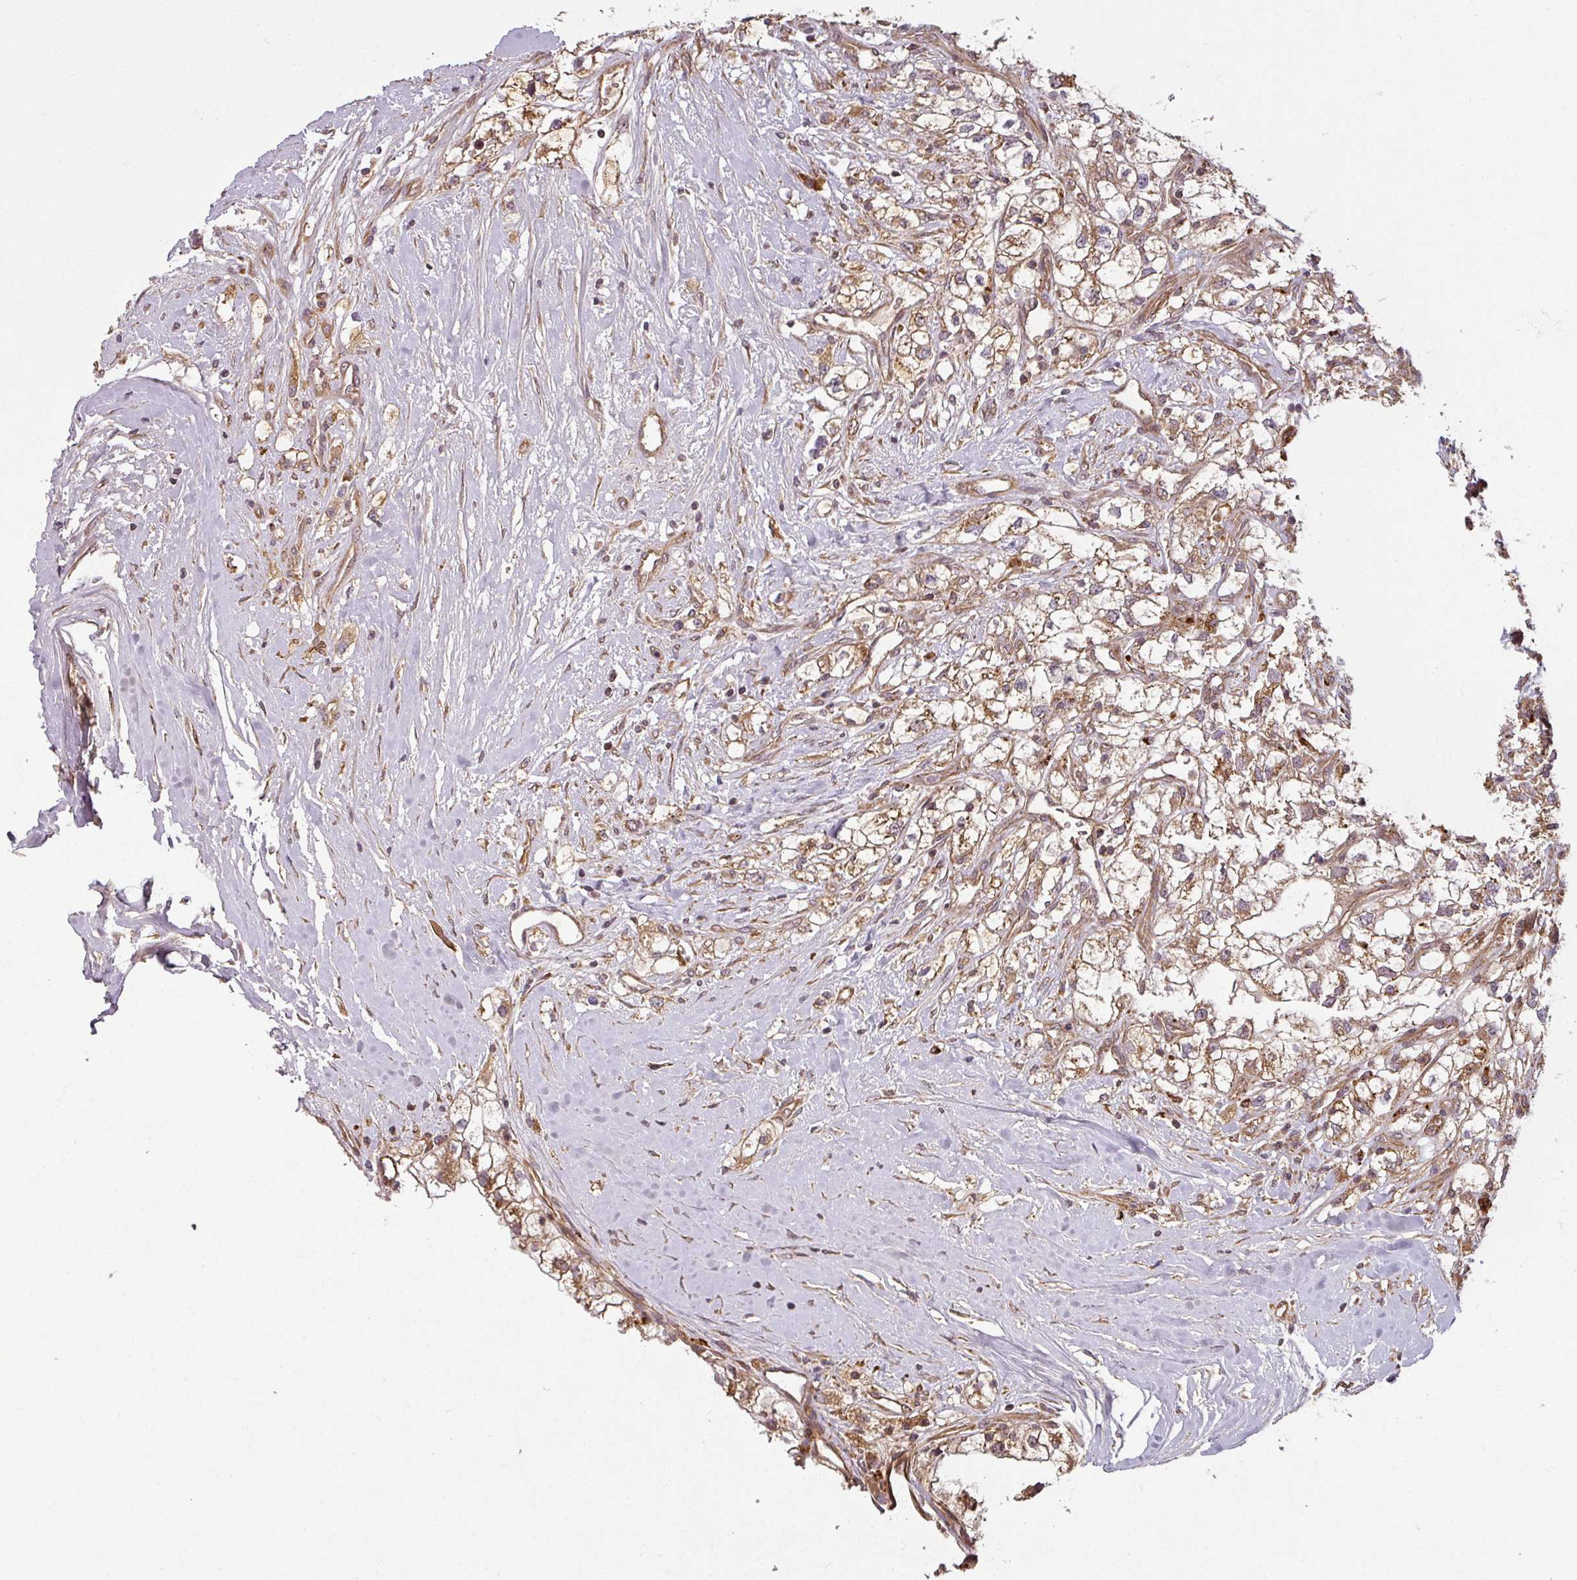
{"staining": {"intensity": "moderate", "quantity": ">75%", "location": "cytoplasmic/membranous"}, "tissue": "renal cancer", "cell_type": "Tumor cells", "image_type": "cancer", "snomed": [{"axis": "morphology", "description": "Adenocarcinoma, NOS"}, {"axis": "topography", "description": "Kidney"}], "caption": "IHC of renal cancer demonstrates medium levels of moderate cytoplasmic/membranous expression in approximately >75% of tumor cells.", "gene": "DIMT1", "patient": {"sex": "male", "age": 59}}